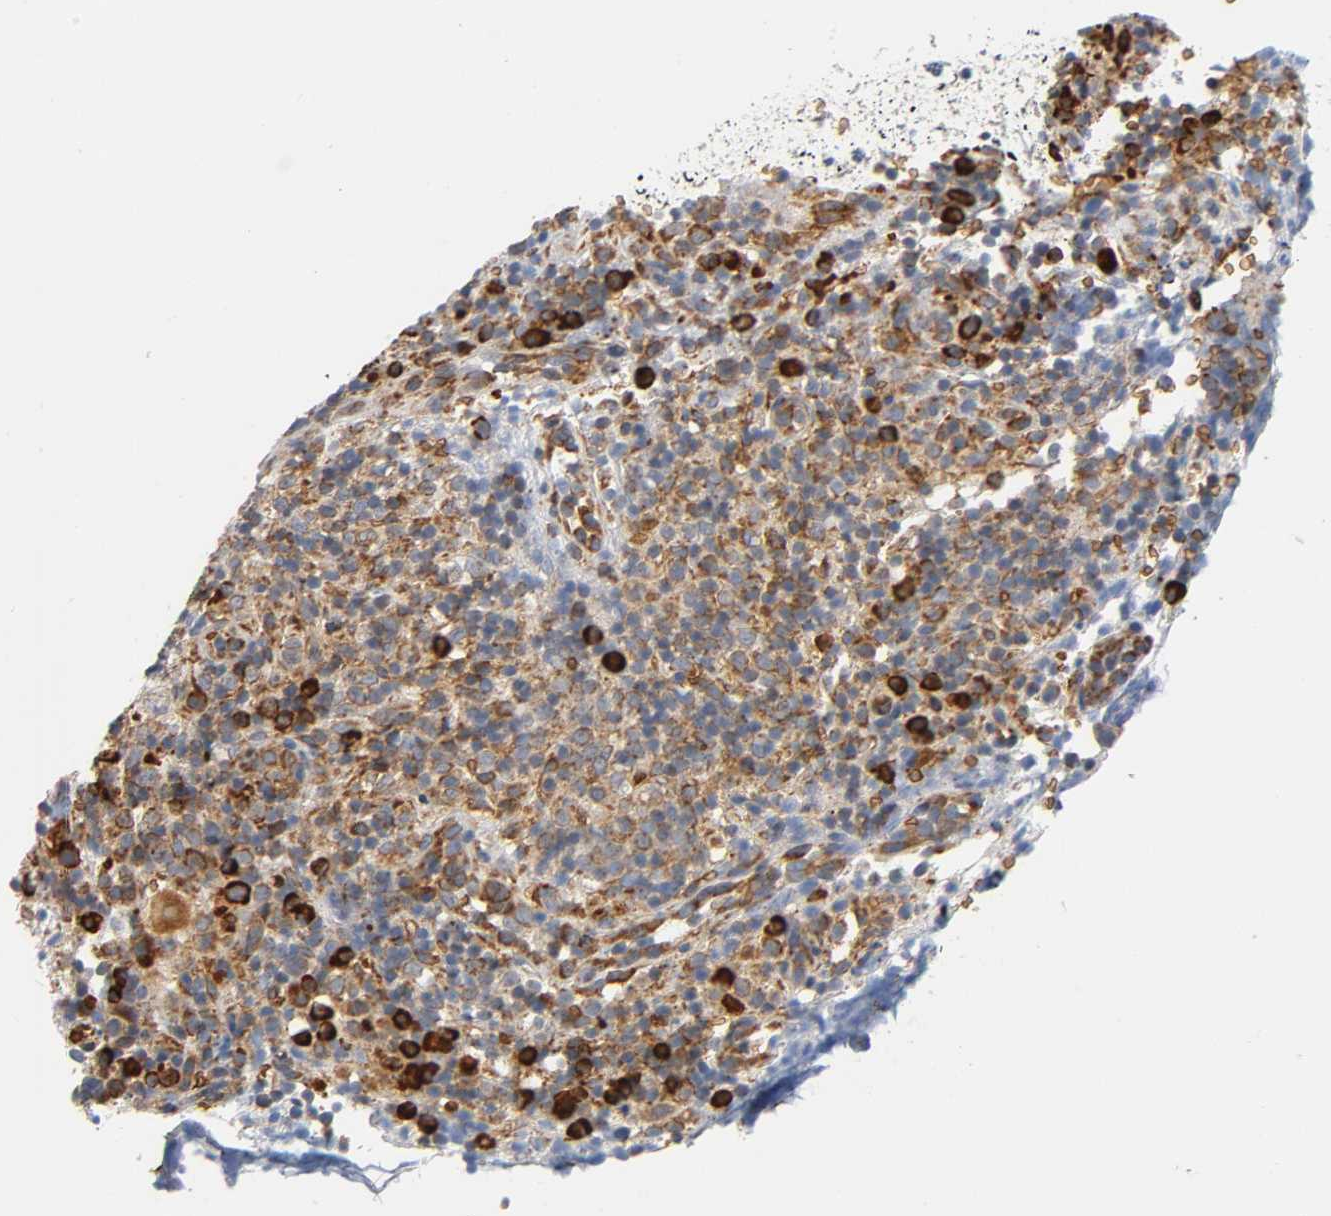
{"staining": {"intensity": "moderate", "quantity": ">75%", "location": "cytoplasmic/membranous"}, "tissue": "lymphoma", "cell_type": "Tumor cells", "image_type": "cancer", "snomed": [{"axis": "morphology", "description": "Malignant lymphoma, non-Hodgkin's type, High grade"}, {"axis": "topography", "description": "Lymph node"}], "caption": "DAB (3,3'-diaminobenzidine) immunohistochemical staining of lymphoma shows moderate cytoplasmic/membranous protein positivity in approximately >75% of tumor cells. Using DAB (3,3'-diaminobenzidine) (brown) and hematoxylin (blue) stains, captured at high magnification using brightfield microscopy.", "gene": "UCKL1", "patient": {"sex": "female", "age": 76}}